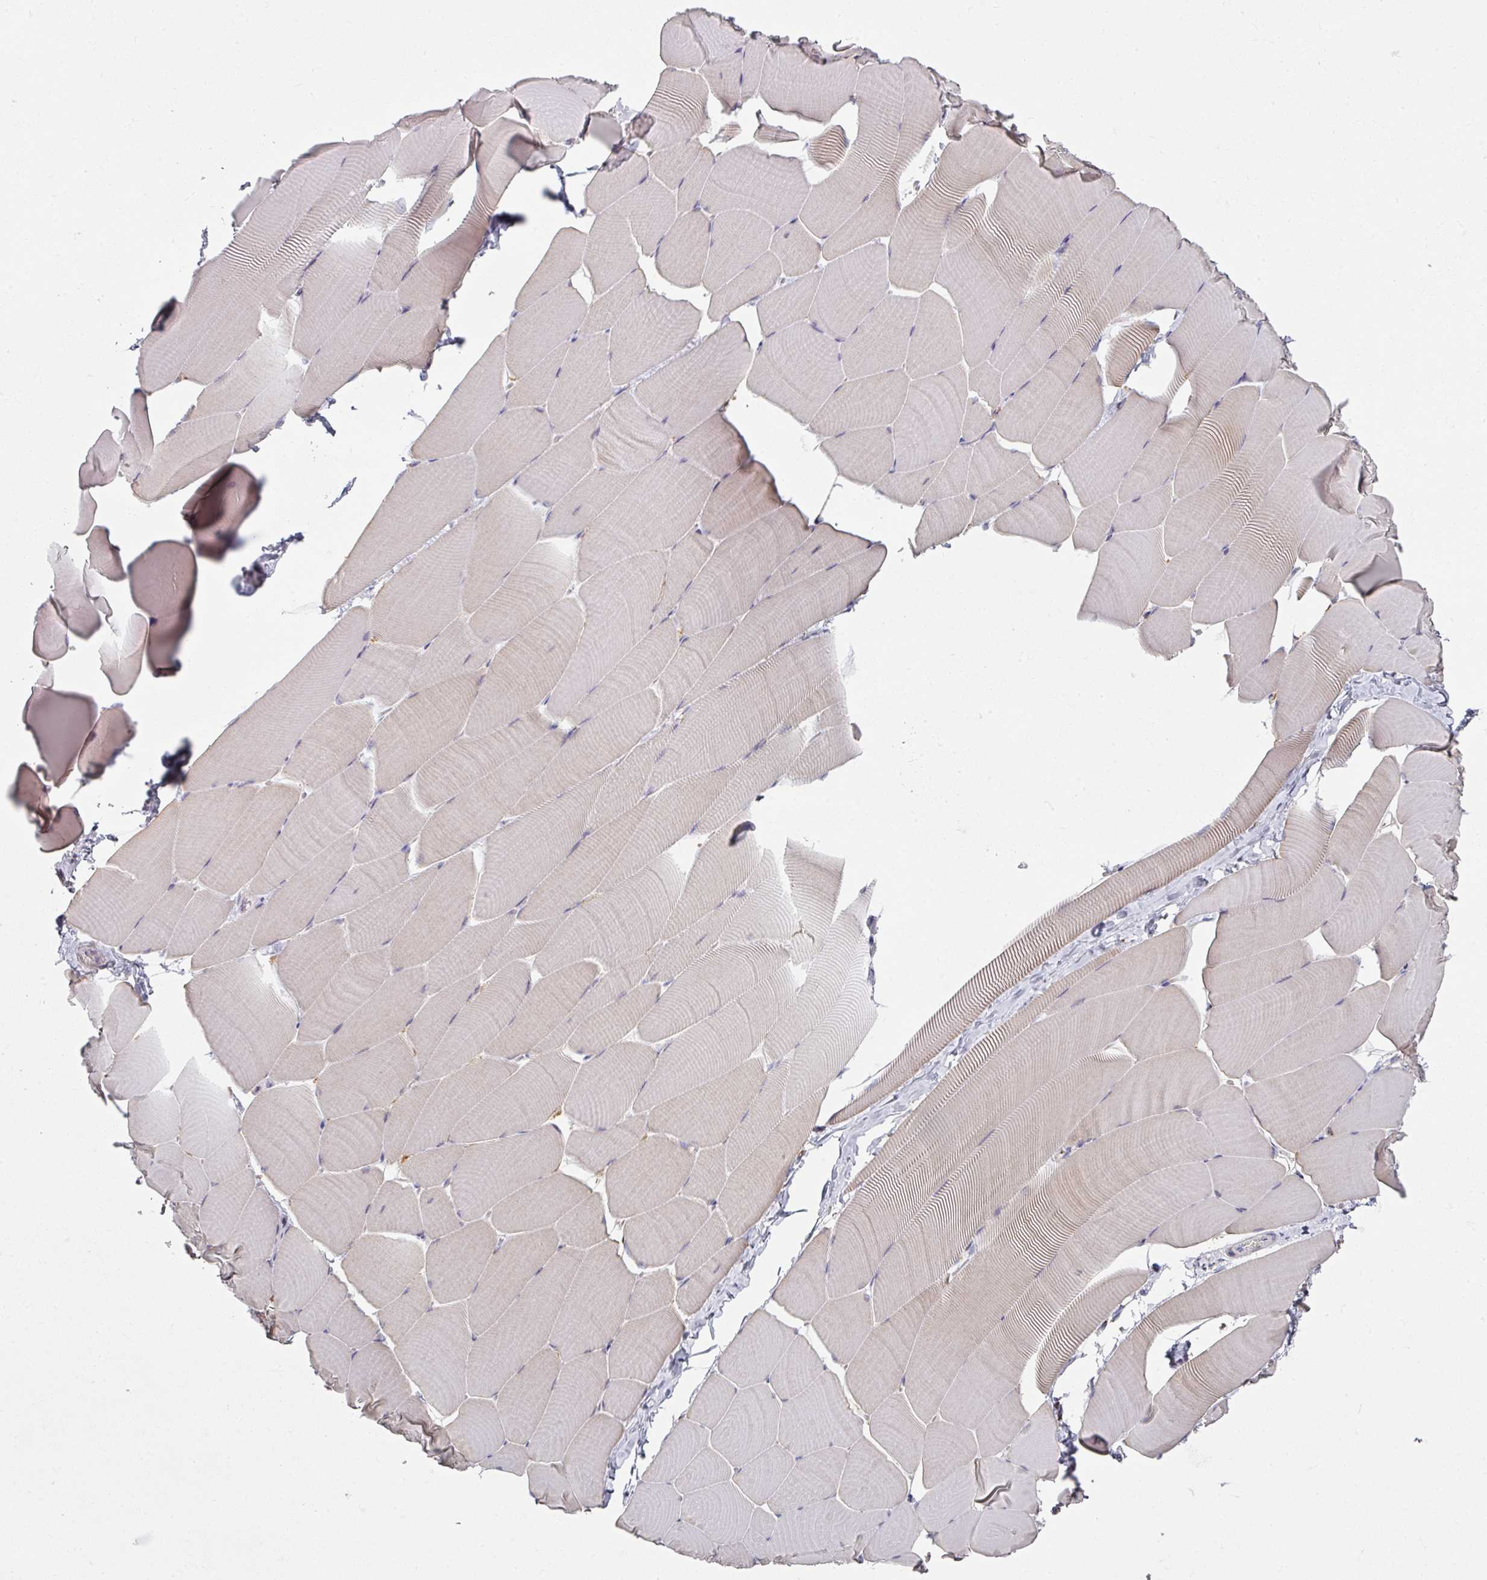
{"staining": {"intensity": "negative", "quantity": "none", "location": "none"}, "tissue": "skeletal muscle", "cell_type": "Myocytes", "image_type": "normal", "snomed": [{"axis": "morphology", "description": "Normal tissue, NOS"}, {"axis": "topography", "description": "Skeletal muscle"}], "caption": "Immunohistochemistry image of normal skeletal muscle: skeletal muscle stained with DAB demonstrates no significant protein expression in myocytes. The staining was performed using DAB to visualize the protein expression in brown, while the nuclei were stained in blue with hematoxylin (Magnification: 20x).", "gene": "CCDC85B", "patient": {"sex": "male", "age": 25}}